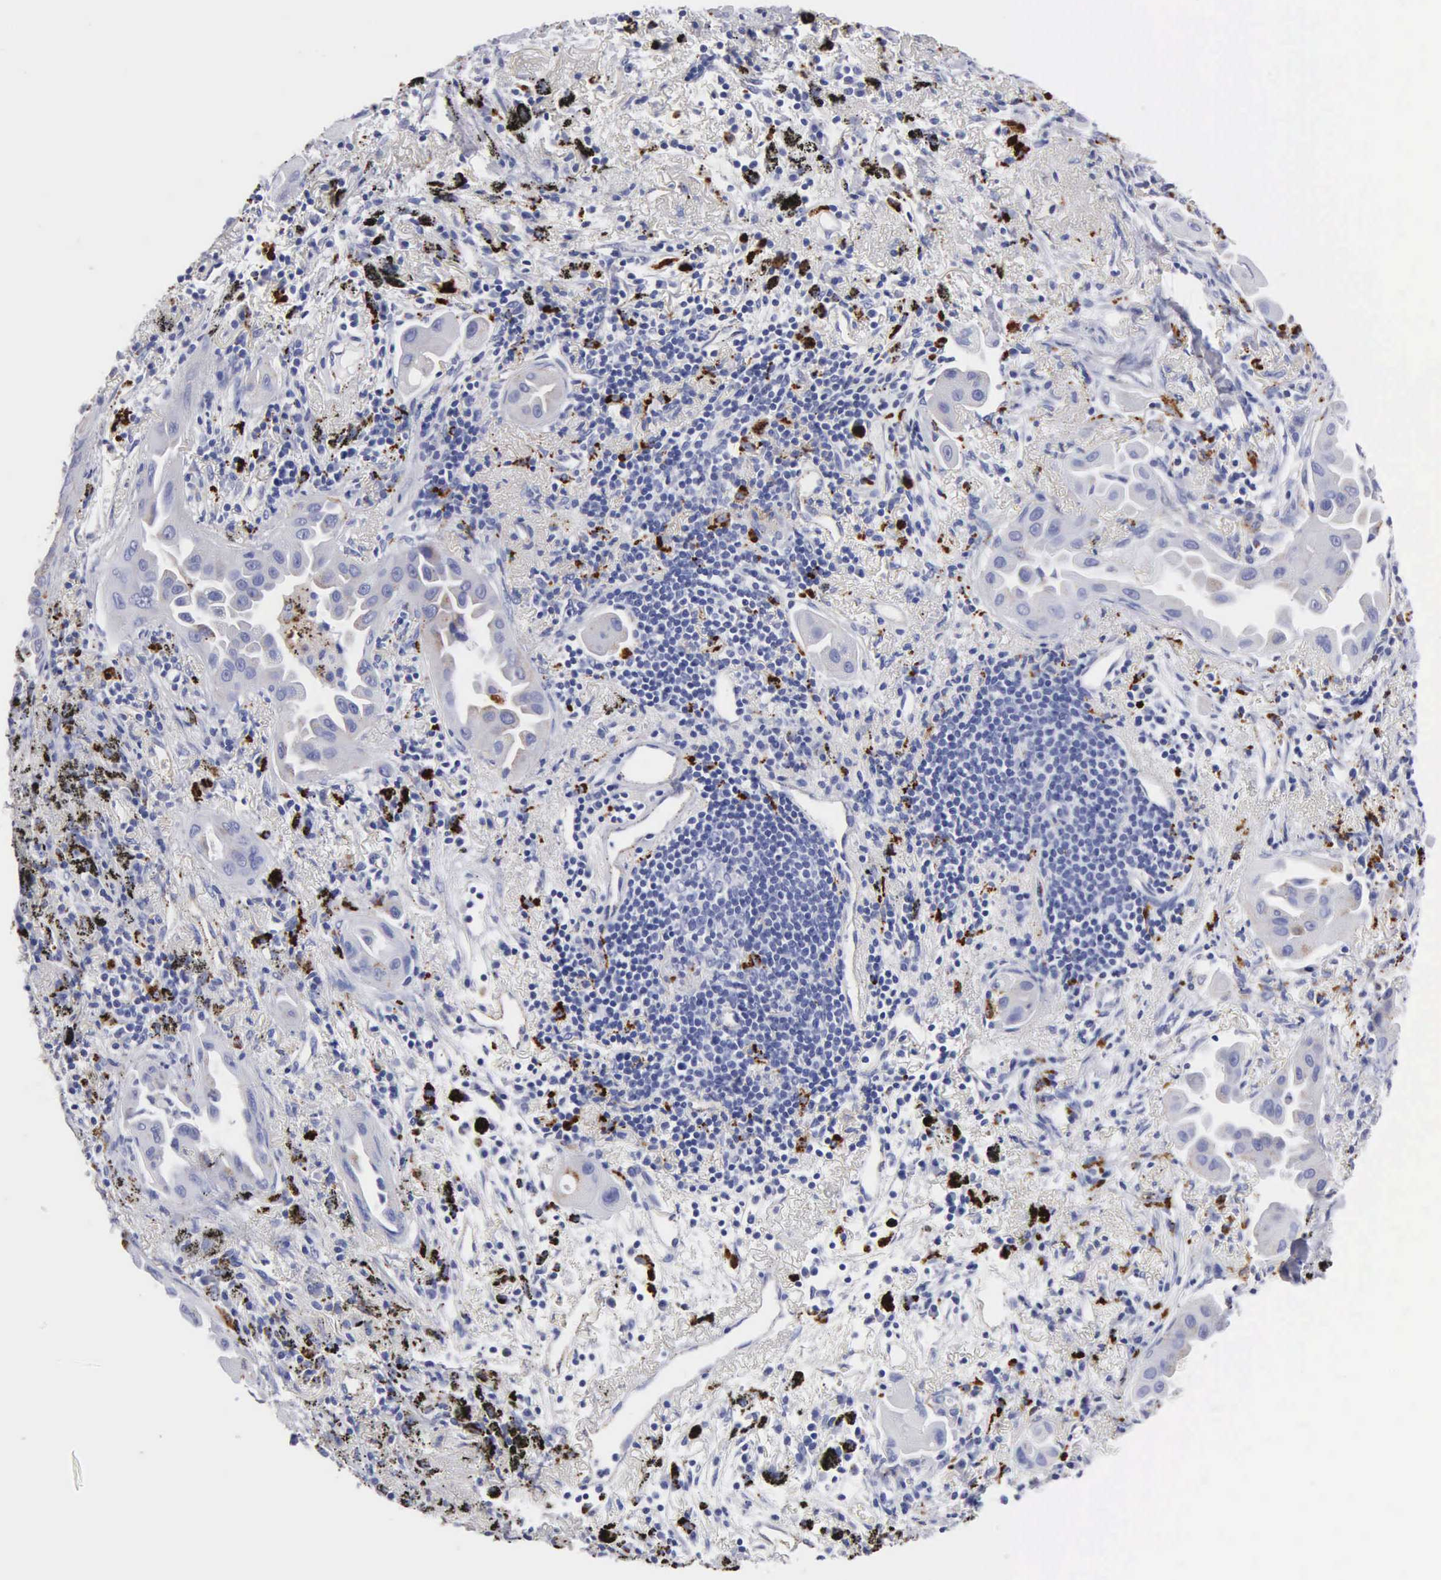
{"staining": {"intensity": "negative", "quantity": "none", "location": "none"}, "tissue": "lung cancer", "cell_type": "Tumor cells", "image_type": "cancer", "snomed": [{"axis": "morphology", "description": "Adenocarcinoma, NOS"}, {"axis": "topography", "description": "Lung"}], "caption": "Immunohistochemical staining of human lung adenocarcinoma demonstrates no significant positivity in tumor cells.", "gene": "CTSL", "patient": {"sex": "male", "age": 68}}